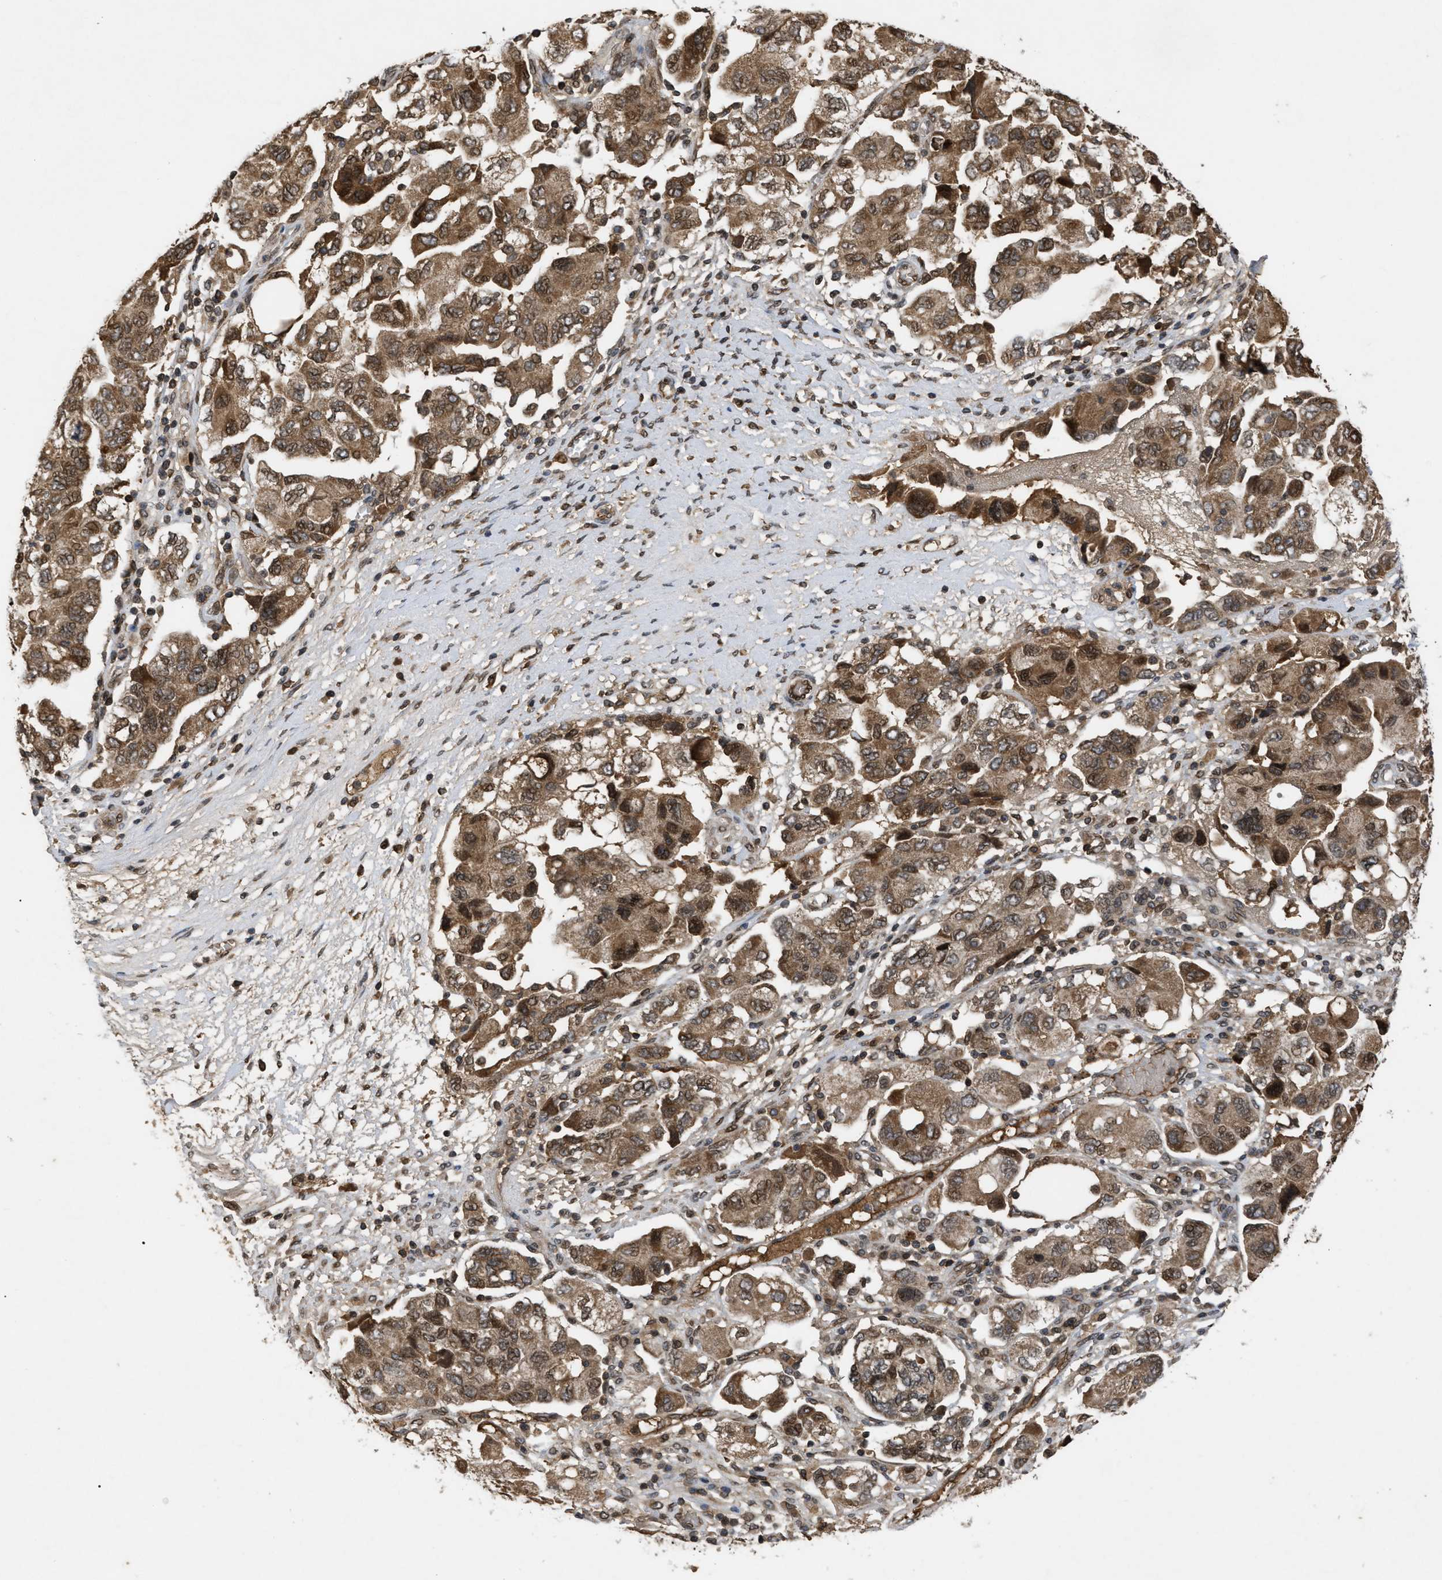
{"staining": {"intensity": "moderate", "quantity": ">75%", "location": "cytoplasmic/membranous,nuclear"}, "tissue": "ovarian cancer", "cell_type": "Tumor cells", "image_type": "cancer", "snomed": [{"axis": "morphology", "description": "Carcinoma, NOS"}, {"axis": "morphology", "description": "Cystadenocarcinoma, serous, NOS"}, {"axis": "topography", "description": "Ovary"}], "caption": "Immunohistochemistry (DAB (3,3'-diaminobenzidine)) staining of human ovarian carcinoma shows moderate cytoplasmic/membranous and nuclear protein staining in approximately >75% of tumor cells.", "gene": "CRY1", "patient": {"sex": "female", "age": 69}}